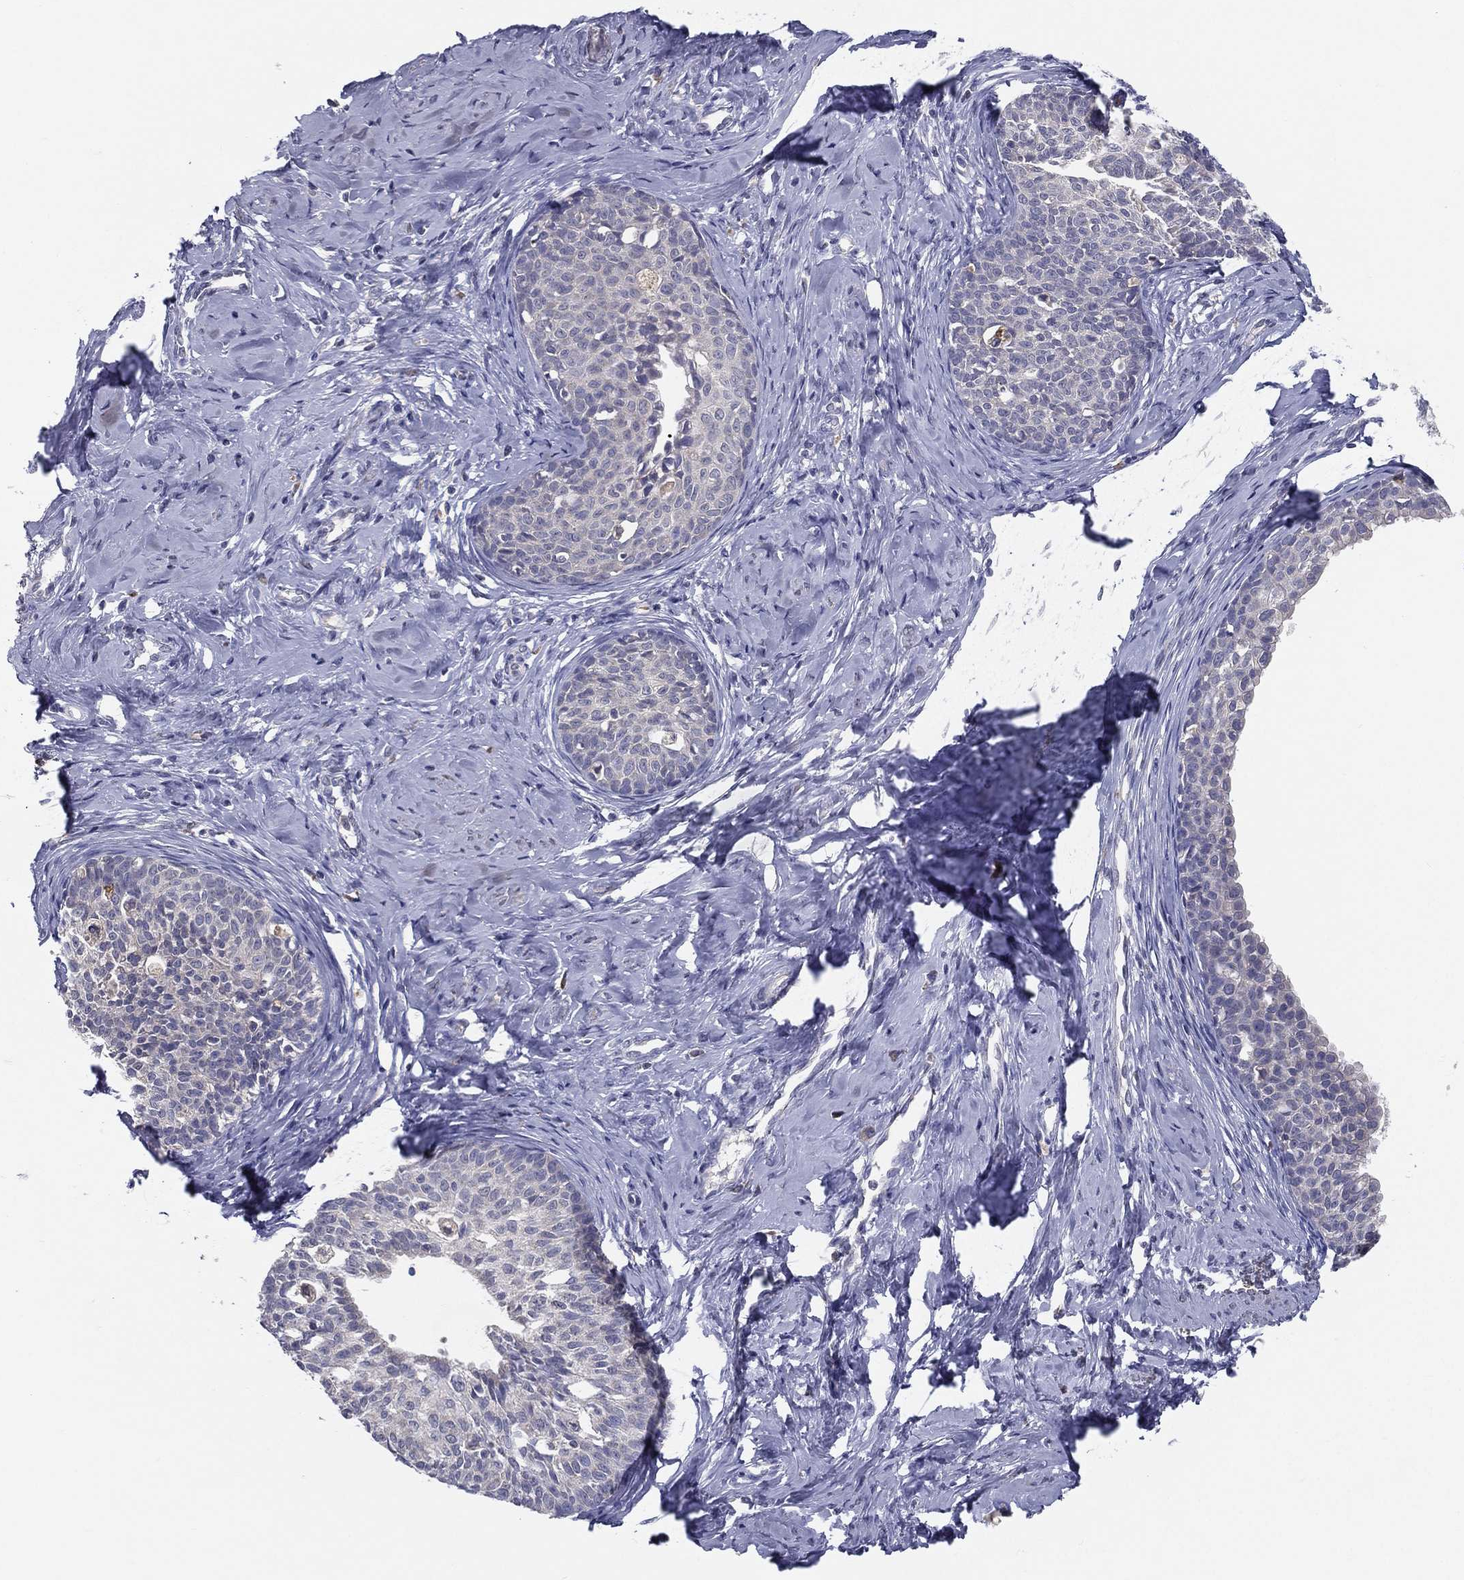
{"staining": {"intensity": "negative", "quantity": "none", "location": "none"}, "tissue": "cervical cancer", "cell_type": "Tumor cells", "image_type": "cancer", "snomed": [{"axis": "morphology", "description": "Squamous cell carcinoma, NOS"}, {"axis": "topography", "description": "Cervix"}], "caption": "Immunohistochemistry micrograph of neoplastic tissue: human cervical cancer (squamous cell carcinoma) stained with DAB demonstrates no significant protein positivity in tumor cells.", "gene": "PCSK1", "patient": {"sex": "female", "age": 51}}